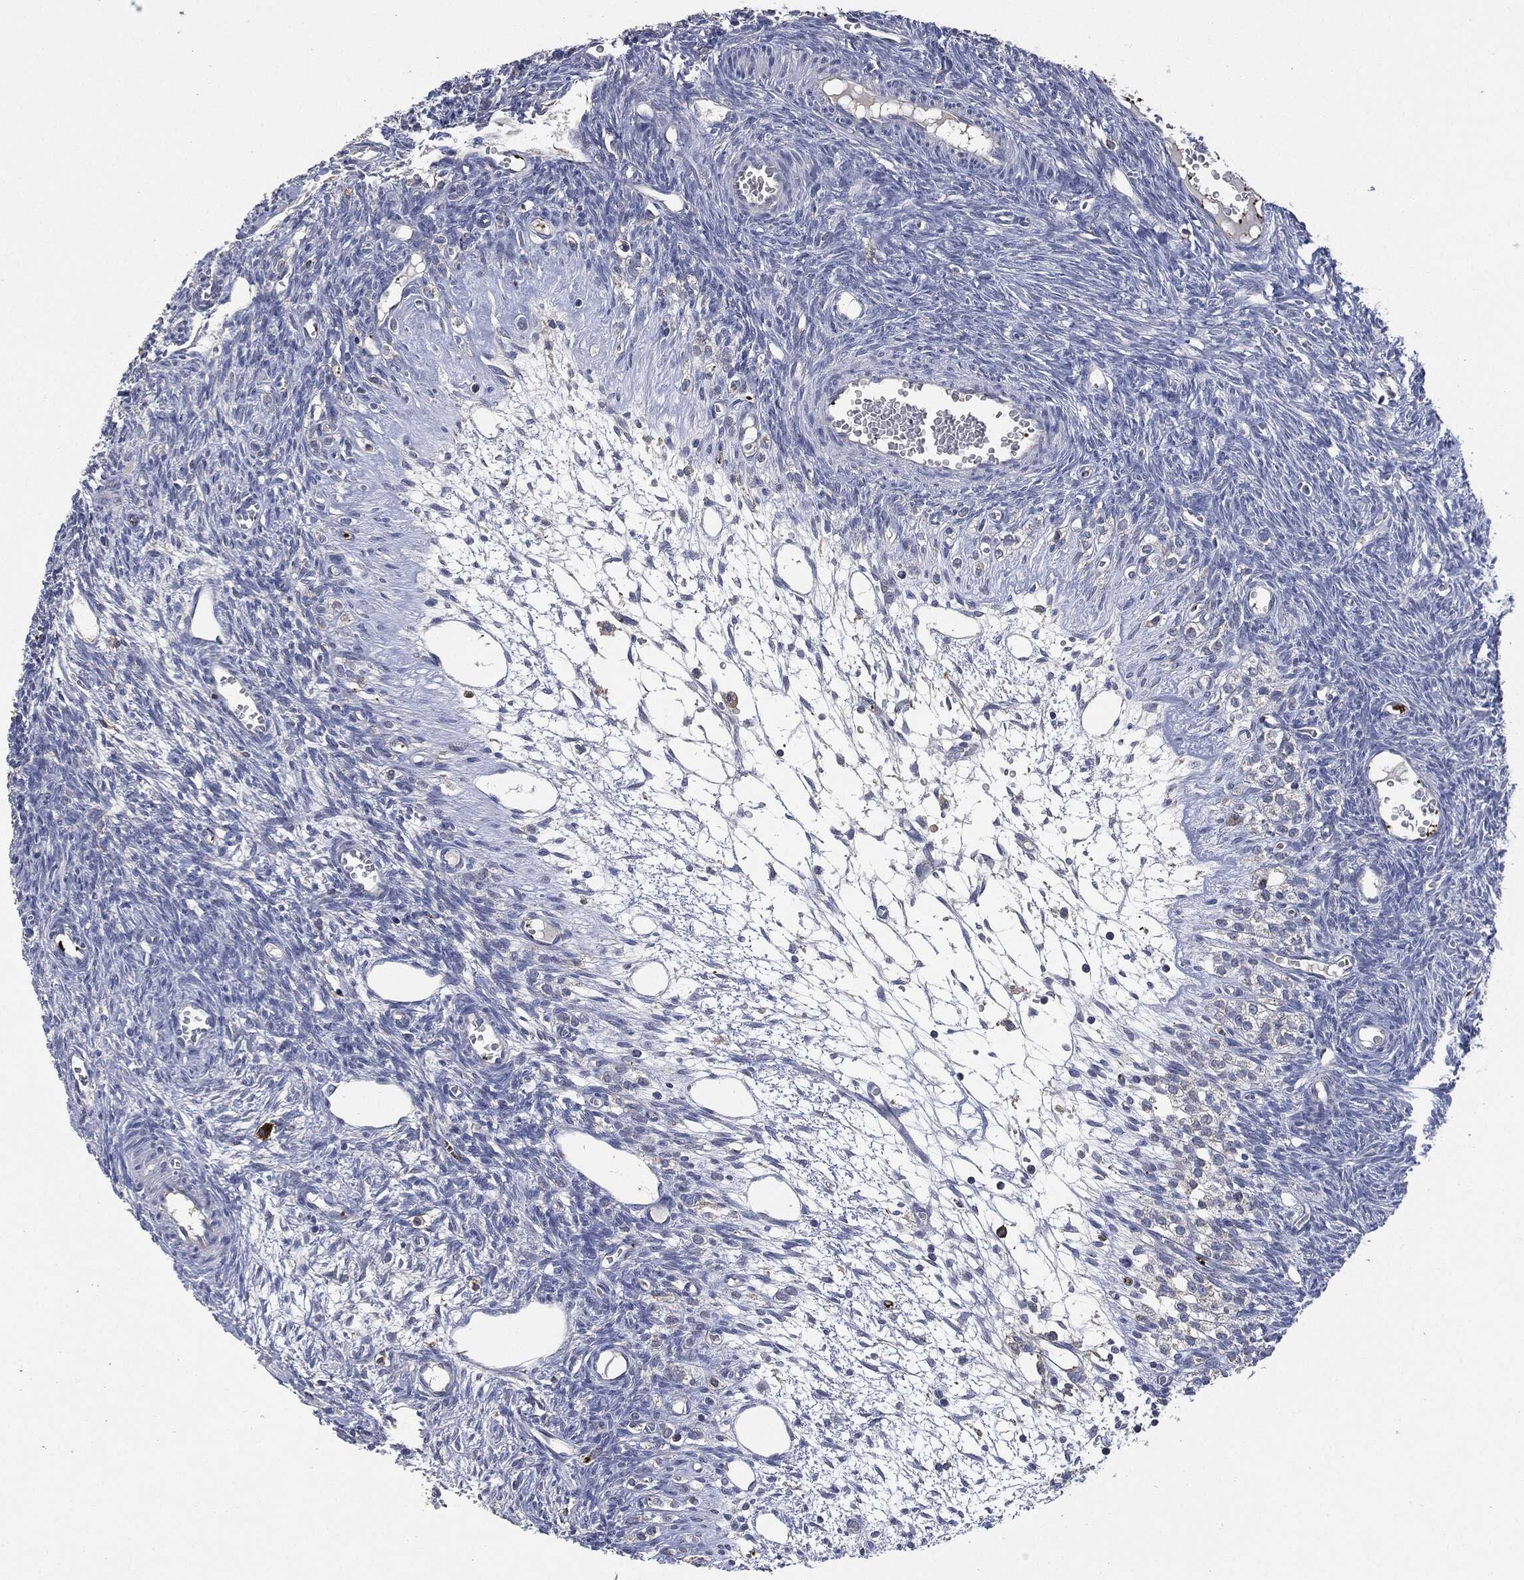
{"staining": {"intensity": "negative", "quantity": "none", "location": "none"}, "tissue": "ovary", "cell_type": "Follicle cells", "image_type": "normal", "snomed": [{"axis": "morphology", "description": "Normal tissue, NOS"}, {"axis": "topography", "description": "Ovary"}], "caption": "IHC histopathology image of unremarkable human ovary stained for a protein (brown), which displays no expression in follicle cells. (DAB immunohistochemistry visualized using brightfield microscopy, high magnification).", "gene": "CD33", "patient": {"sex": "female", "age": 27}}